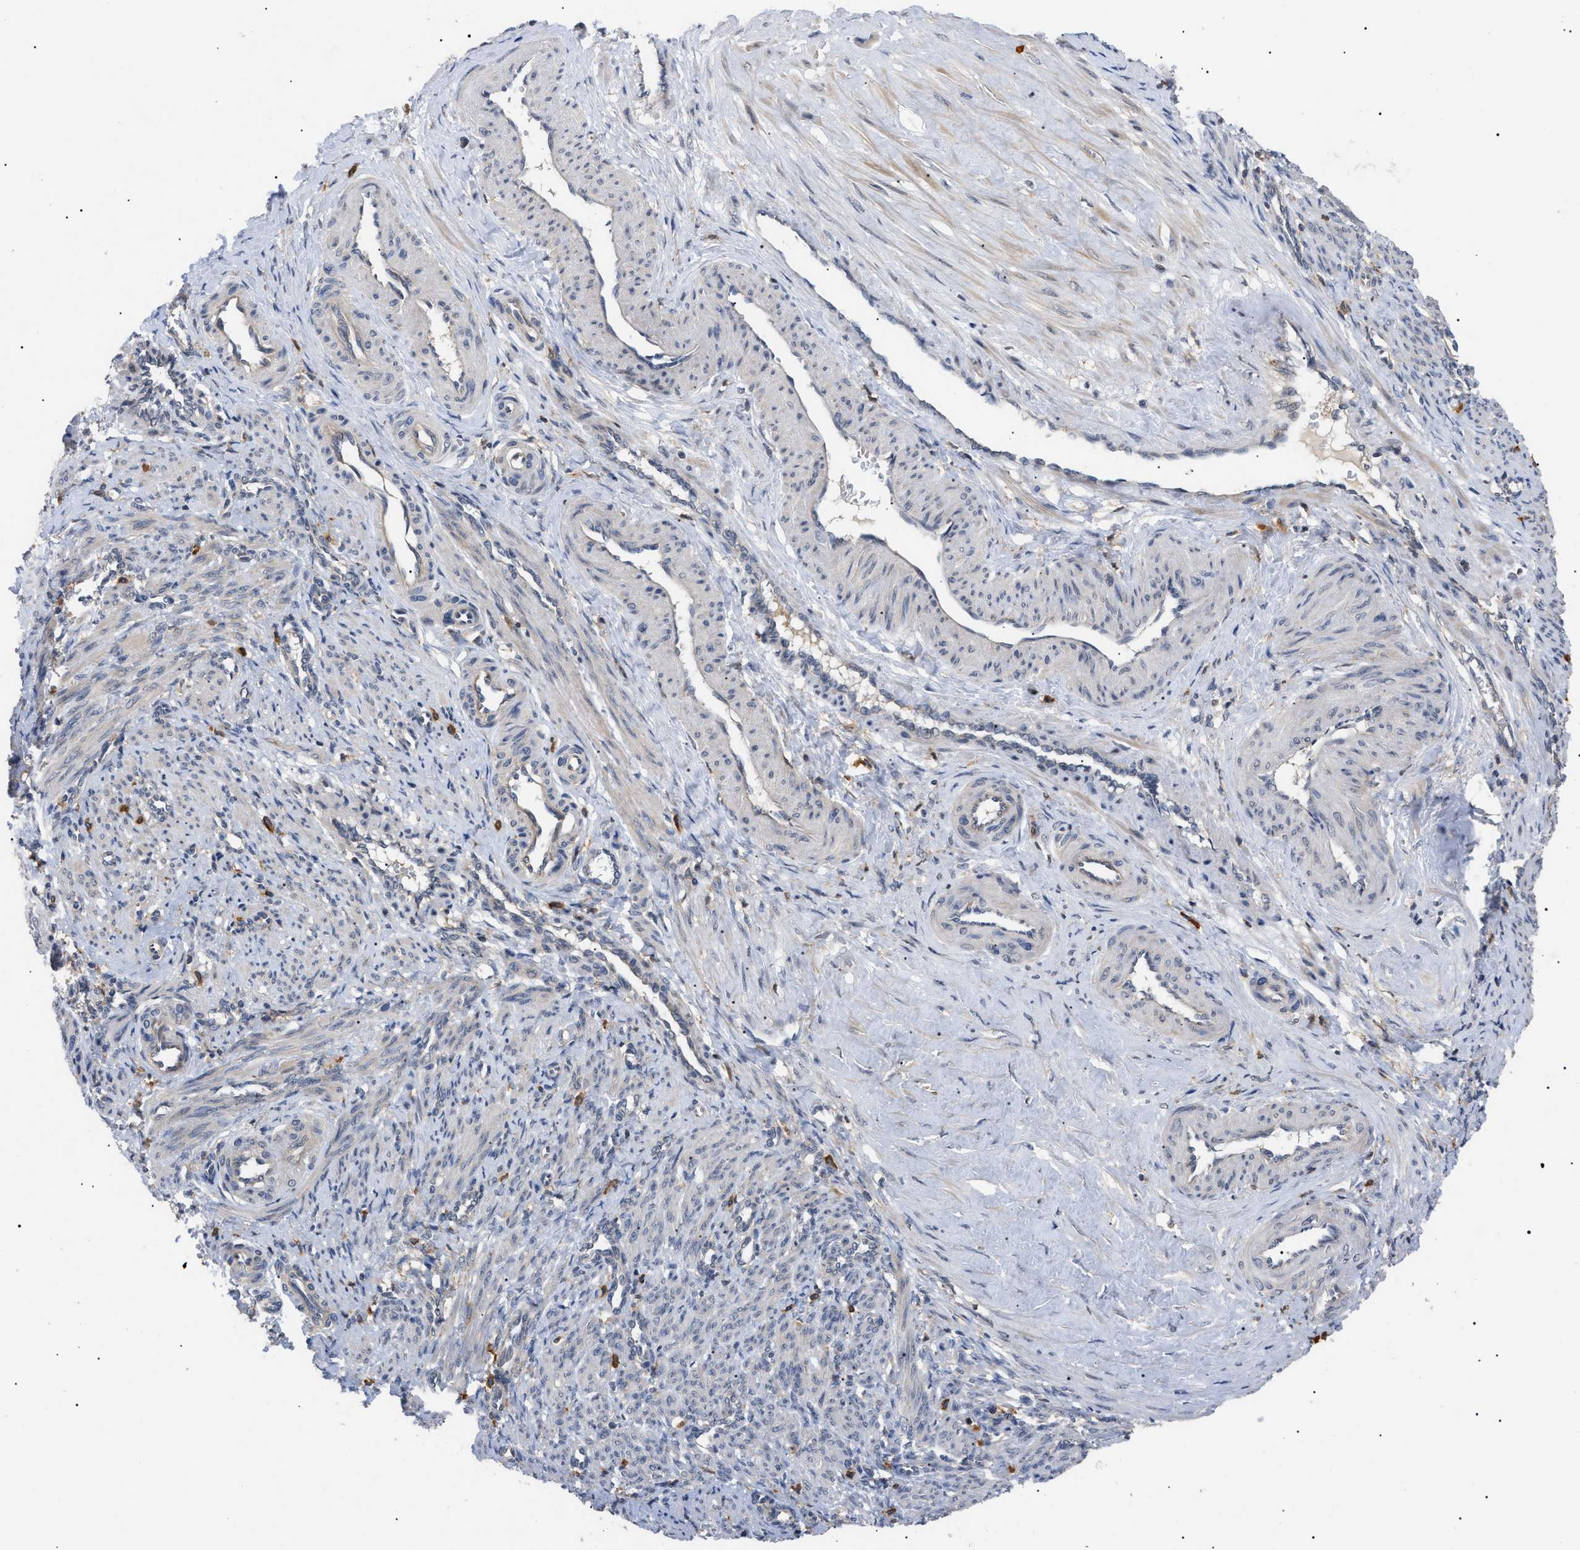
{"staining": {"intensity": "weak", "quantity": ">75%", "location": "cytoplasmic/membranous"}, "tissue": "smooth muscle", "cell_type": "Smooth muscle cells", "image_type": "normal", "snomed": [{"axis": "morphology", "description": "Normal tissue, NOS"}, {"axis": "topography", "description": "Endometrium"}], "caption": "Brown immunohistochemical staining in unremarkable smooth muscle demonstrates weak cytoplasmic/membranous positivity in about >75% of smooth muscle cells. (DAB IHC, brown staining for protein, blue staining for nuclei).", "gene": "CD300A", "patient": {"sex": "female", "age": 33}}